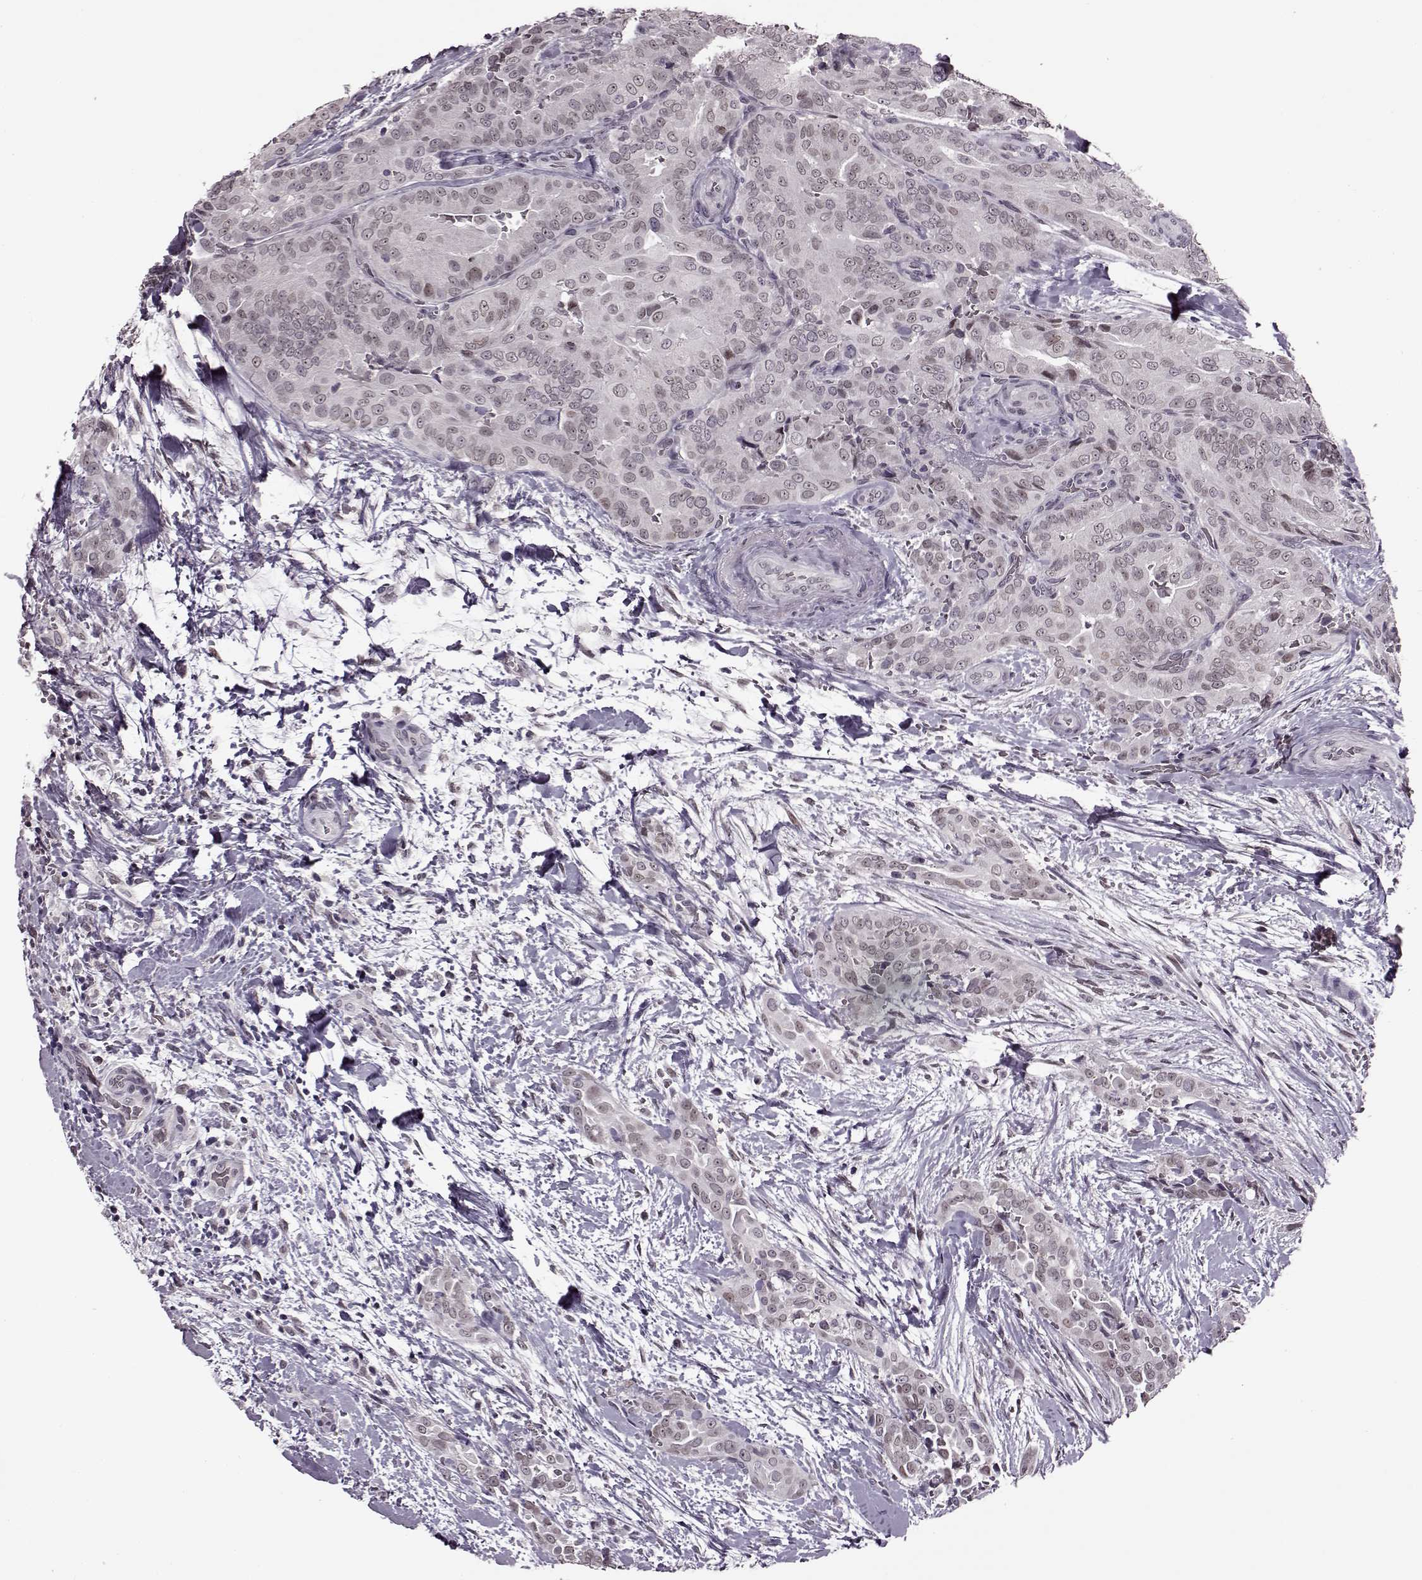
{"staining": {"intensity": "negative", "quantity": "none", "location": "none"}, "tissue": "thyroid cancer", "cell_type": "Tumor cells", "image_type": "cancer", "snomed": [{"axis": "morphology", "description": "Papillary adenocarcinoma, NOS"}, {"axis": "topography", "description": "Thyroid gland"}], "caption": "This photomicrograph is of thyroid papillary adenocarcinoma stained with immunohistochemistry (IHC) to label a protein in brown with the nuclei are counter-stained blue. There is no positivity in tumor cells.", "gene": "STX1B", "patient": {"sex": "male", "age": 61}}